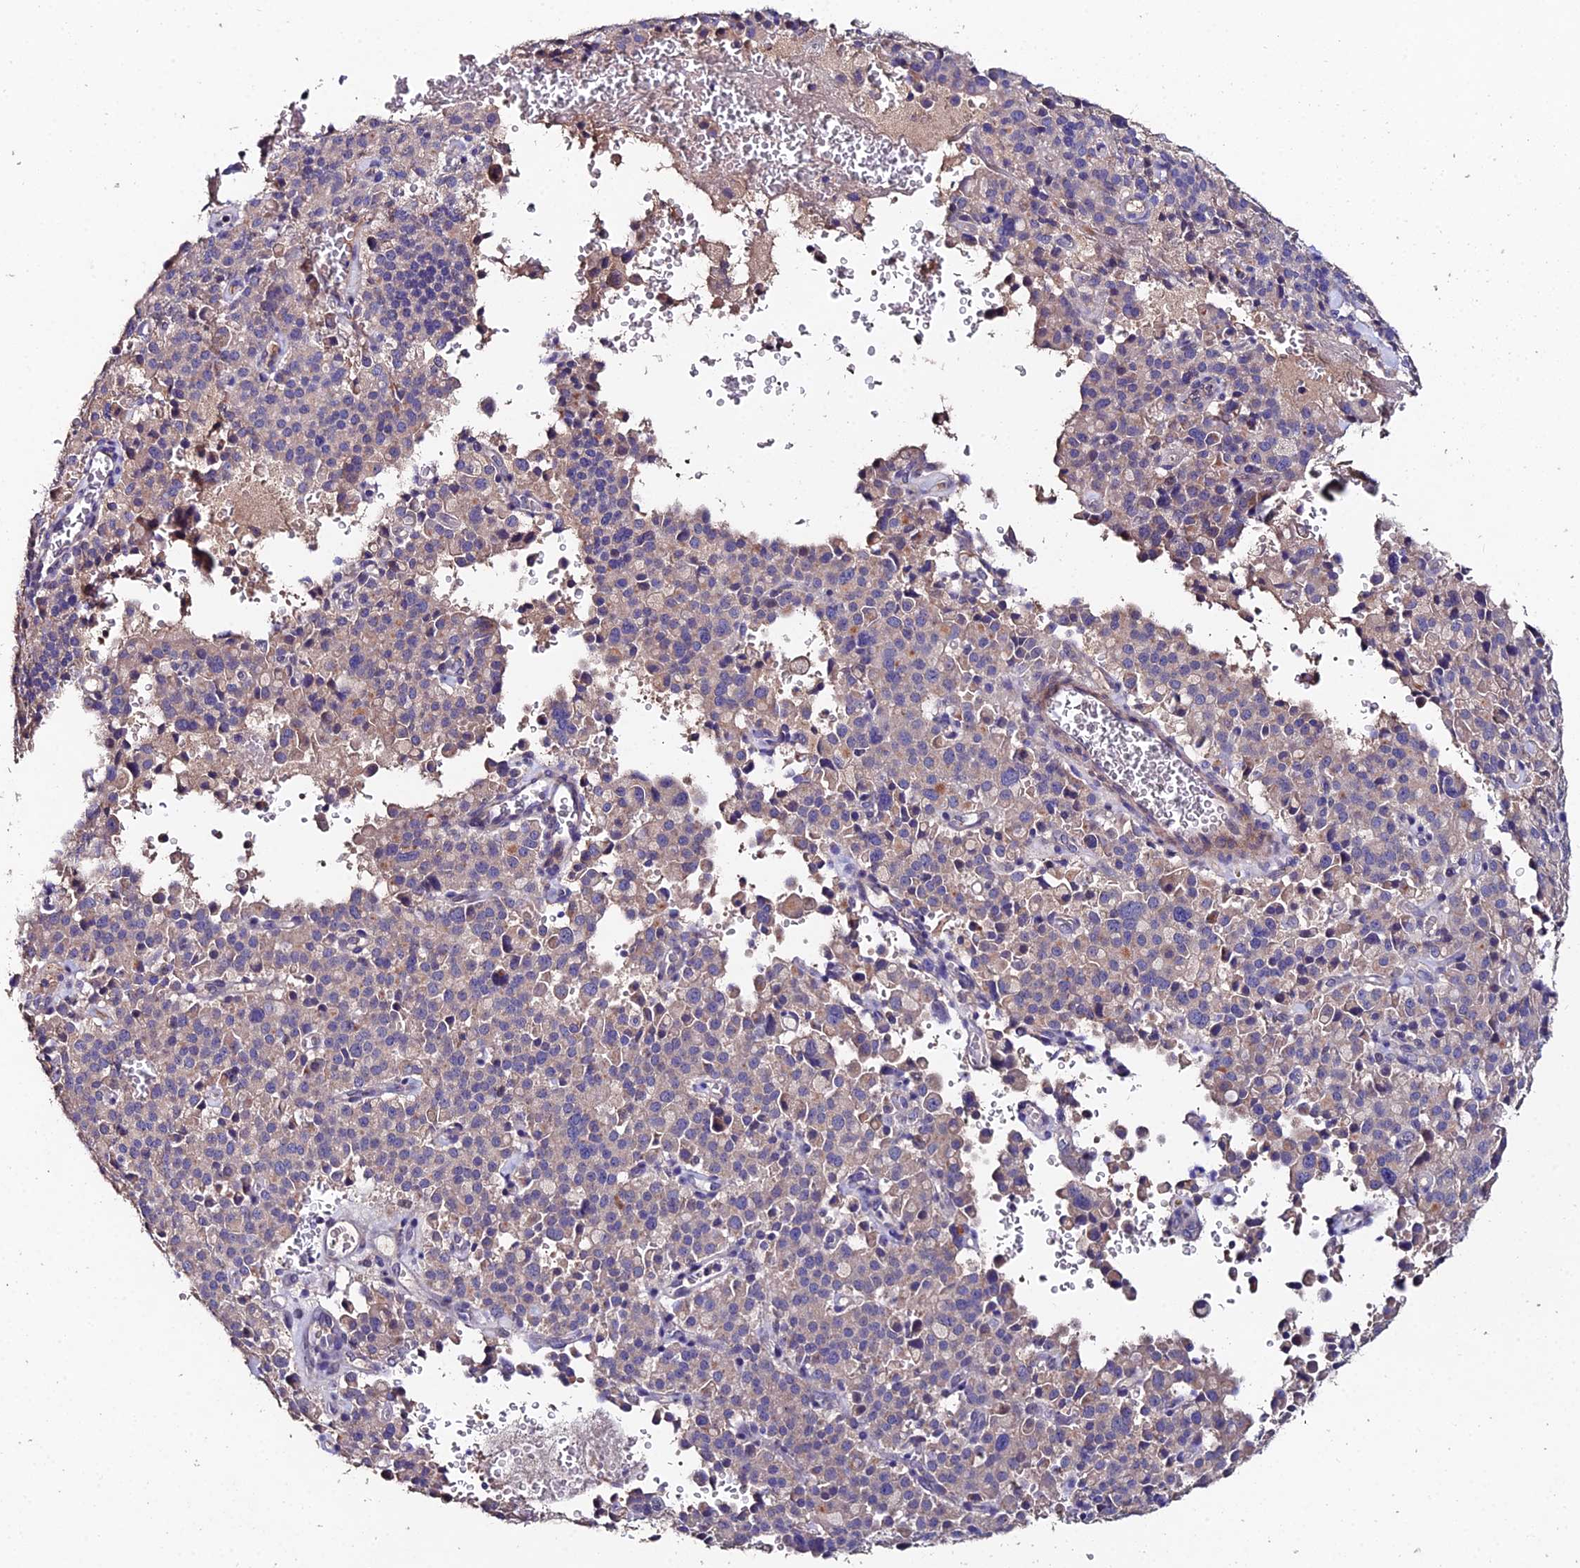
{"staining": {"intensity": "negative", "quantity": "none", "location": "none"}, "tissue": "pancreatic cancer", "cell_type": "Tumor cells", "image_type": "cancer", "snomed": [{"axis": "morphology", "description": "Adenocarcinoma, NOS"}, {"axis": "topography", "description": "Pancreas"}], "caption": "This is an immunohistochemistry histopathology image of human pancreatic cancer. There is no staining in tumor cells.", "gene": "ESRRG", "patient": {"sex": "male", "age": 65}}